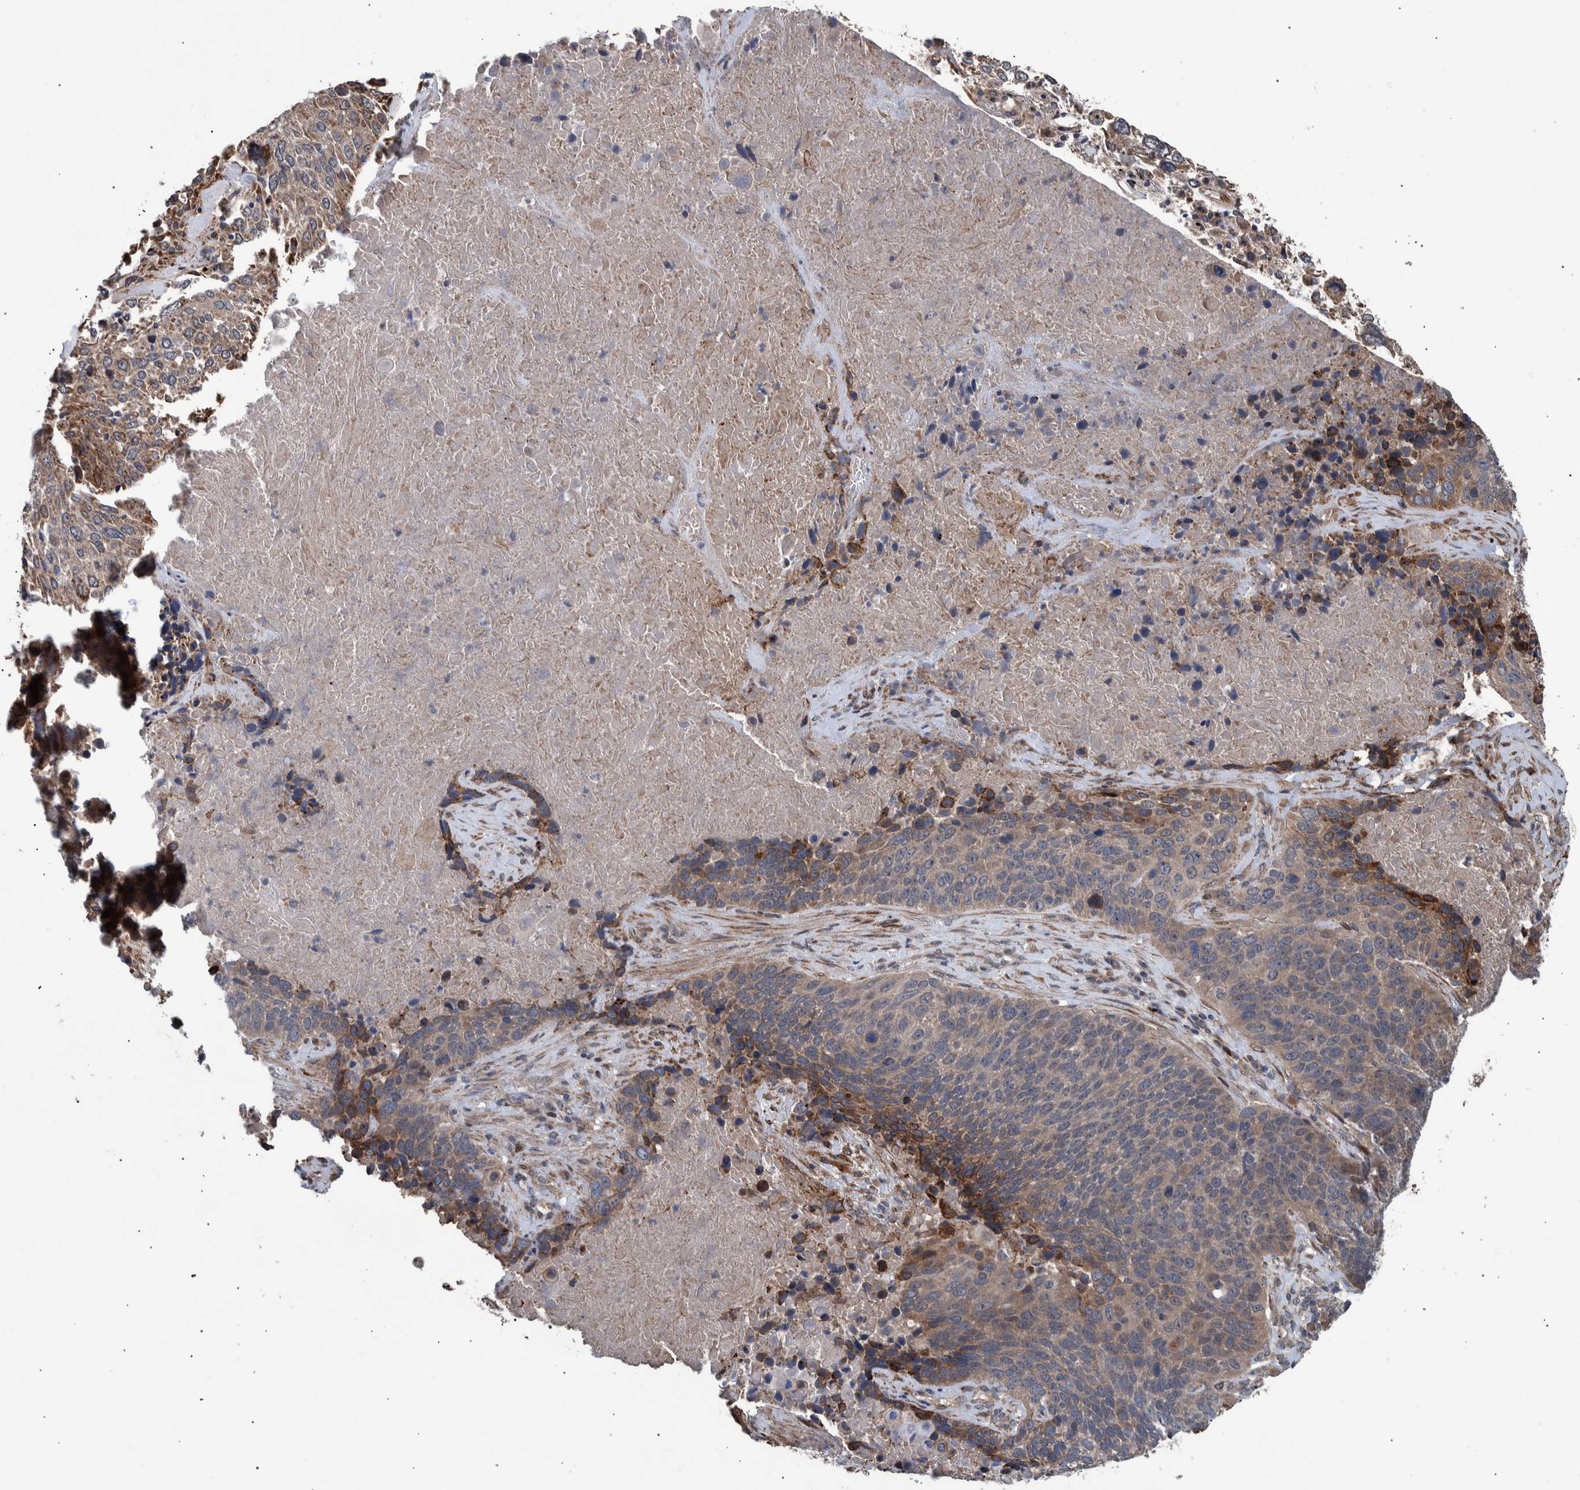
{"staining": {"intensity": "moderate", "quantity": "<25%", "location": "cytoplasmic/membranous"}, "tissue": "lung cancer", "cell_type": "Tumor cells", "image_type": "cancer", "snomed": [{"axis": "morphology", "description": "Squamous cell carcinoma, NOS"}, {"axis": "topography", "description": "Lung"}], "caption": "Immunohistochemistry image of neoplastic tissue: human lung cancer (squamous cell carcinoma) stained using IHC exhibits low levels of moderate protein expression localized specifically in the cytoplasmic/membranous of tumor cells, appearing as a cytoplasmic/membranous brown color.", "gene": "B3GNTL1", "patient": {"sex": "male", "age": 65}}